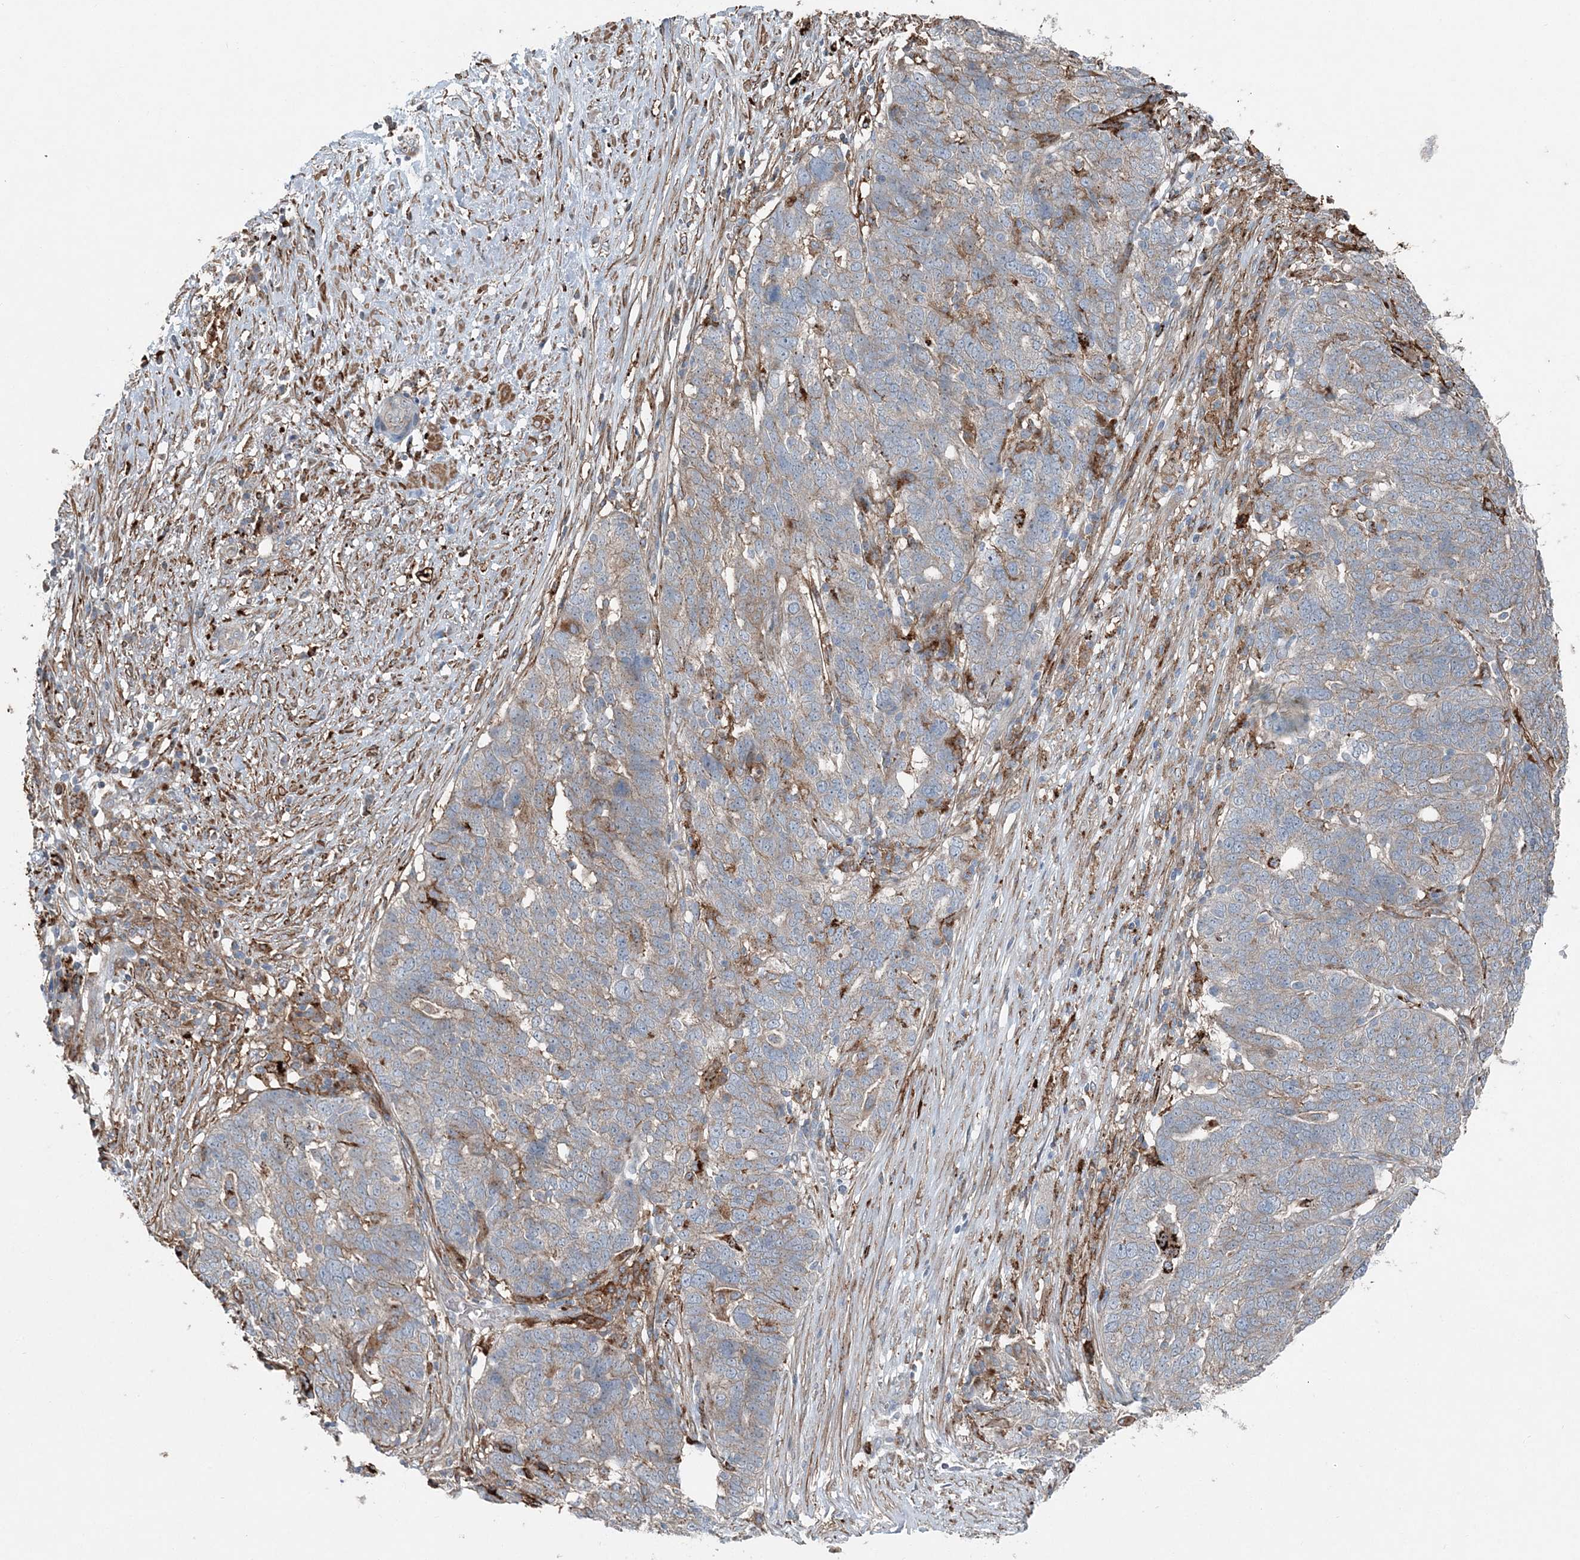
{"staining": {"intensity": "weak", "quantity": "25%-75%", "location": "cytoplasmic/membranous"}, "tissue": "ovarian cancer", "cell_type": "Tumor cells", "image_type": "cancer", "snomed": [{"axis": "morphology", "description": "Cystadenocarcinoma, serous, NOS"}, {"axis": "topography", "description": "Ovary"}], "caption": "This image exhibits immunohistochemistry staining of ovarian cancer, with low weak cytoplasmic/membranous staining in about 25%-75% of tumor cells.", "gene": "KY", "patient": {"sex": "female", "age": 59}}